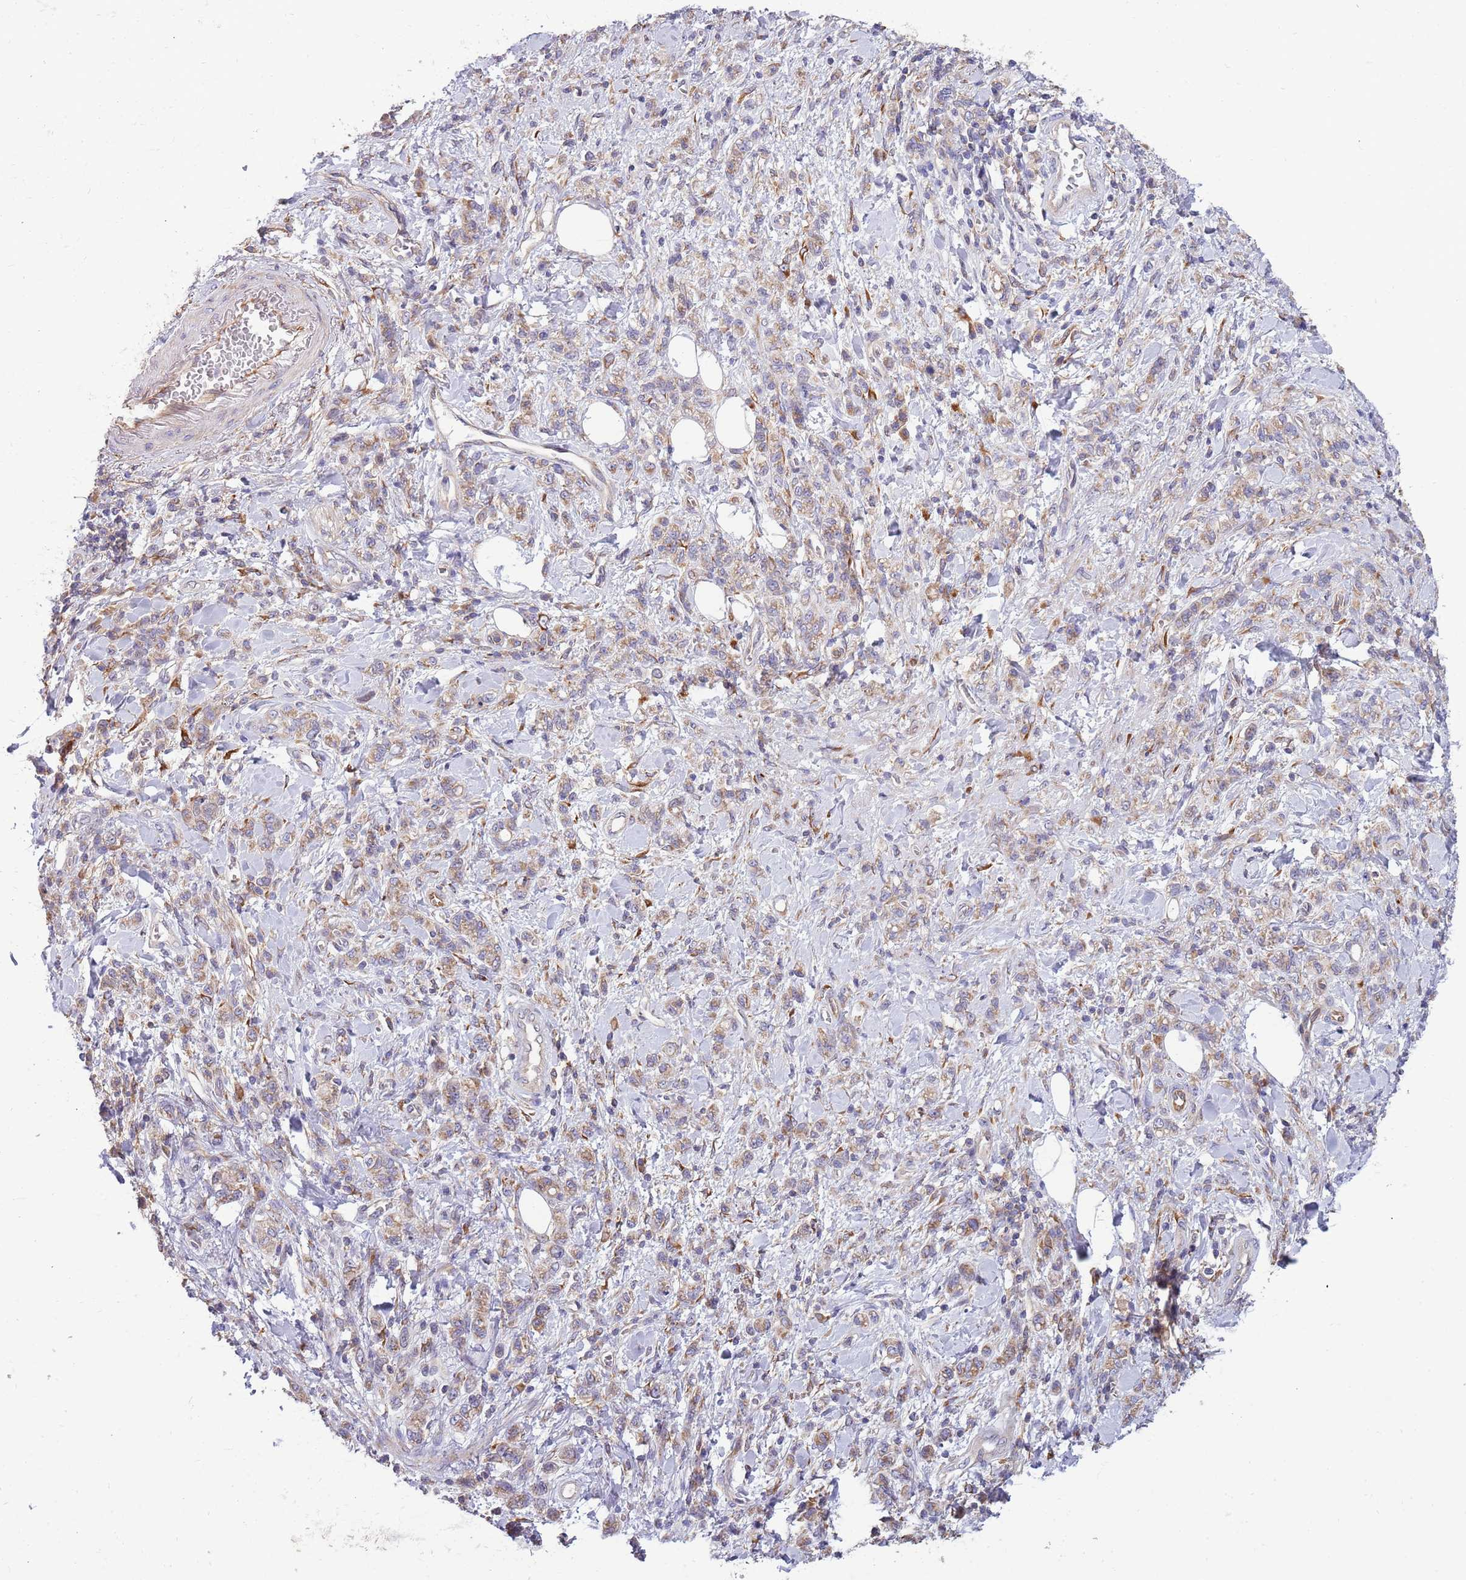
{"staining": {"intensity": "weak", "quantity": ">75%", "location": "cytoplasmic/membranous"}, "tissue": "stomach cancer", "cell_type": "Tumor cells", "image_type": "cancer", "snomed": [{"axis": "morphology", "description": "Adenocarcinoma, NOS"}, {"axis": "topography", "description": "Stomach"}], "caption": "A photomicrograph showing weak cytoplasmic/membranous expression in about >75% of tumor cells in stomach cancer (adenocarcinoma), as visualized by brown immunohistochemical staining.", "gene": "ARMCX6", "patient": {"sex": "male", "age": 77}}